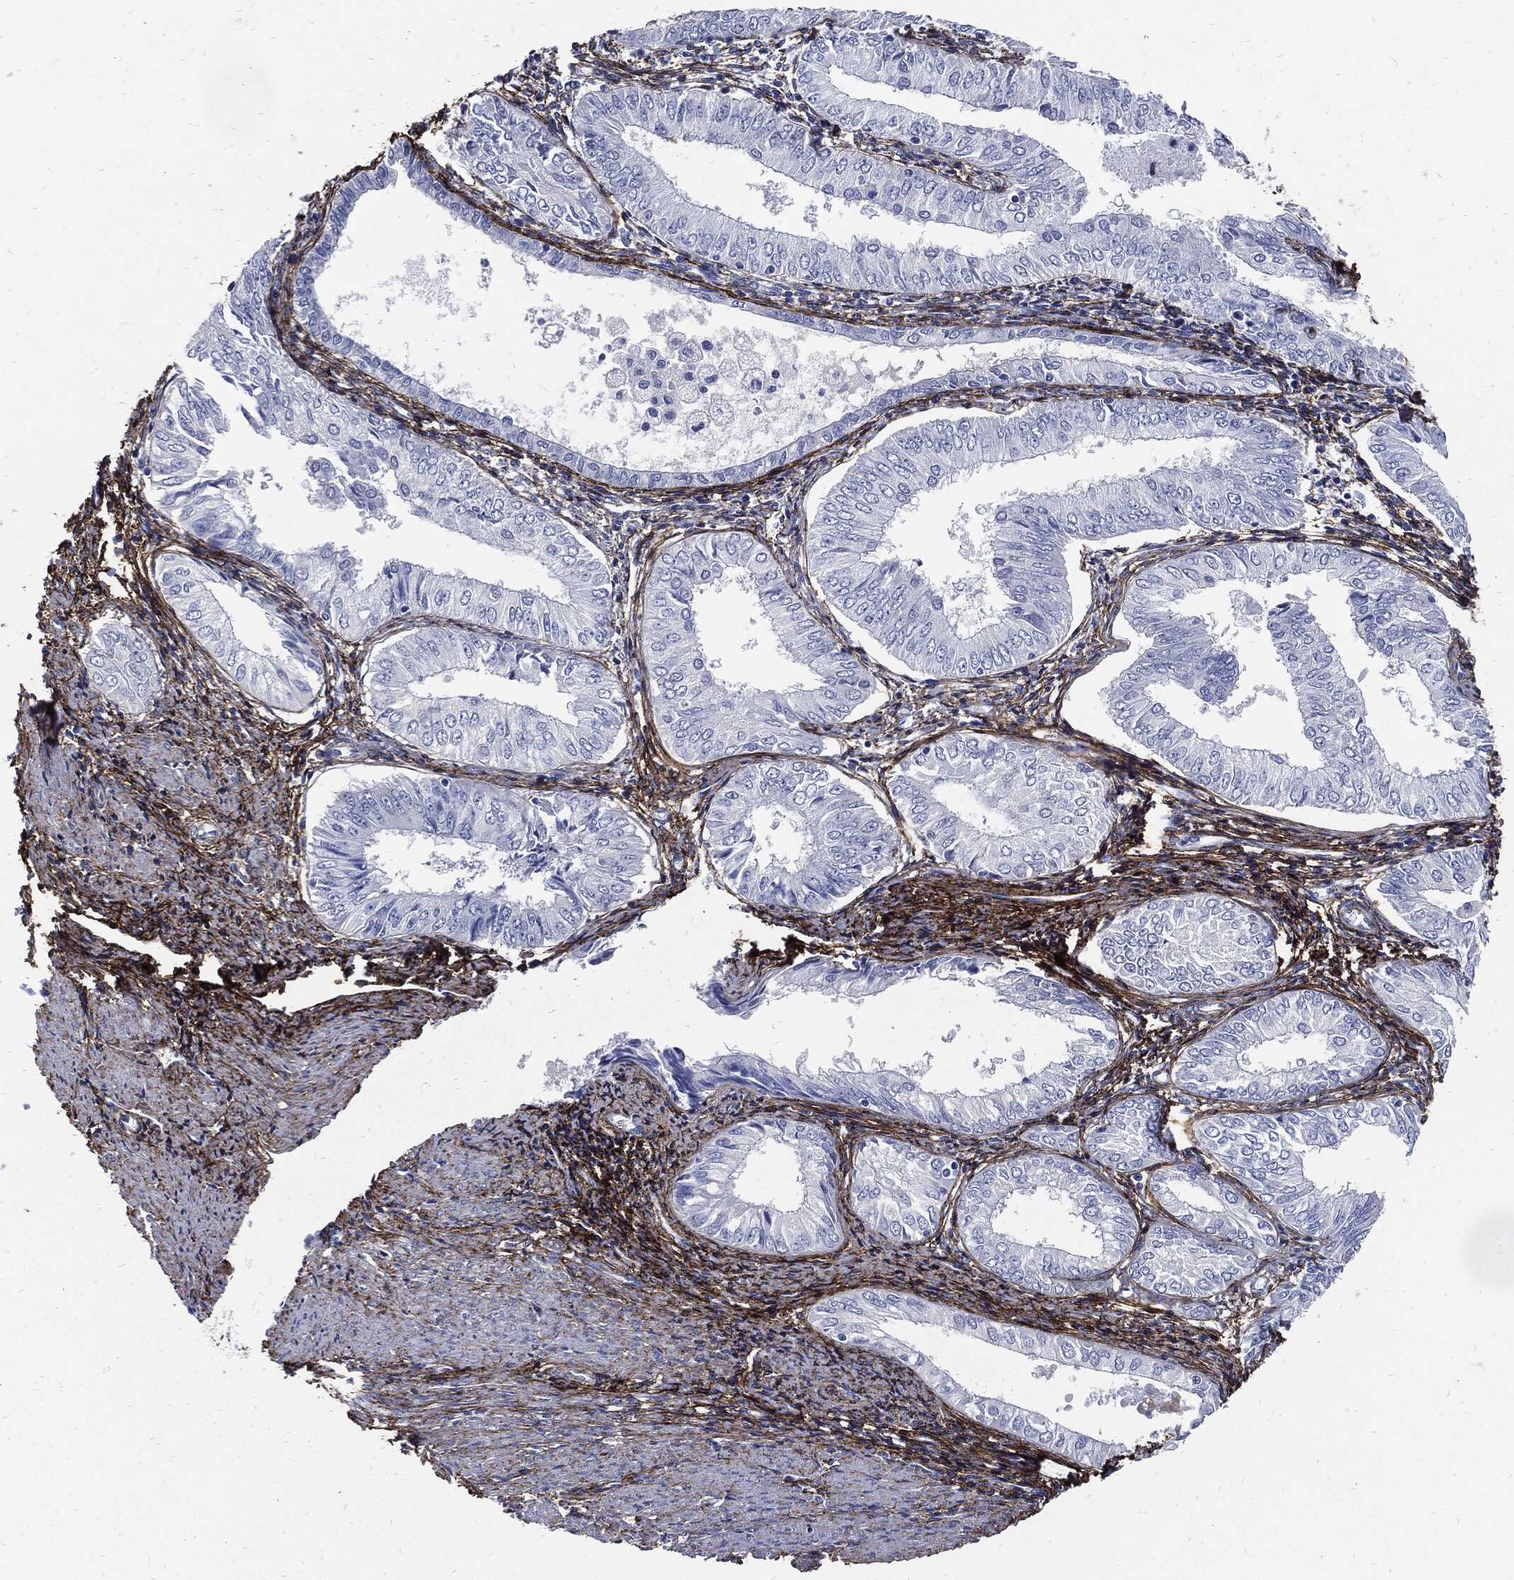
{"staining": {"intensity": "negative", "quantity": "none", "location": "none"}, "tissue": "endometrial cancer", "cell_type": "Tumor cells", "image_type": "cancer", "snomed": [{"axis": "morphology", "description": "Adenocarcinoma, NOS"}, {"axis": "topography", "description": "Endometrium"}], "caption": "The micrograph demonstrates no staining of tumor cells in endometrial adenocarcinoma. The staining is performed using DAB (3,3'-diaminobenzidine) brown chromogen with nuclei counter-stained in using hematoxylin.", "gene": "FBN1", "patient": {"sex": "female", "age": 53}}